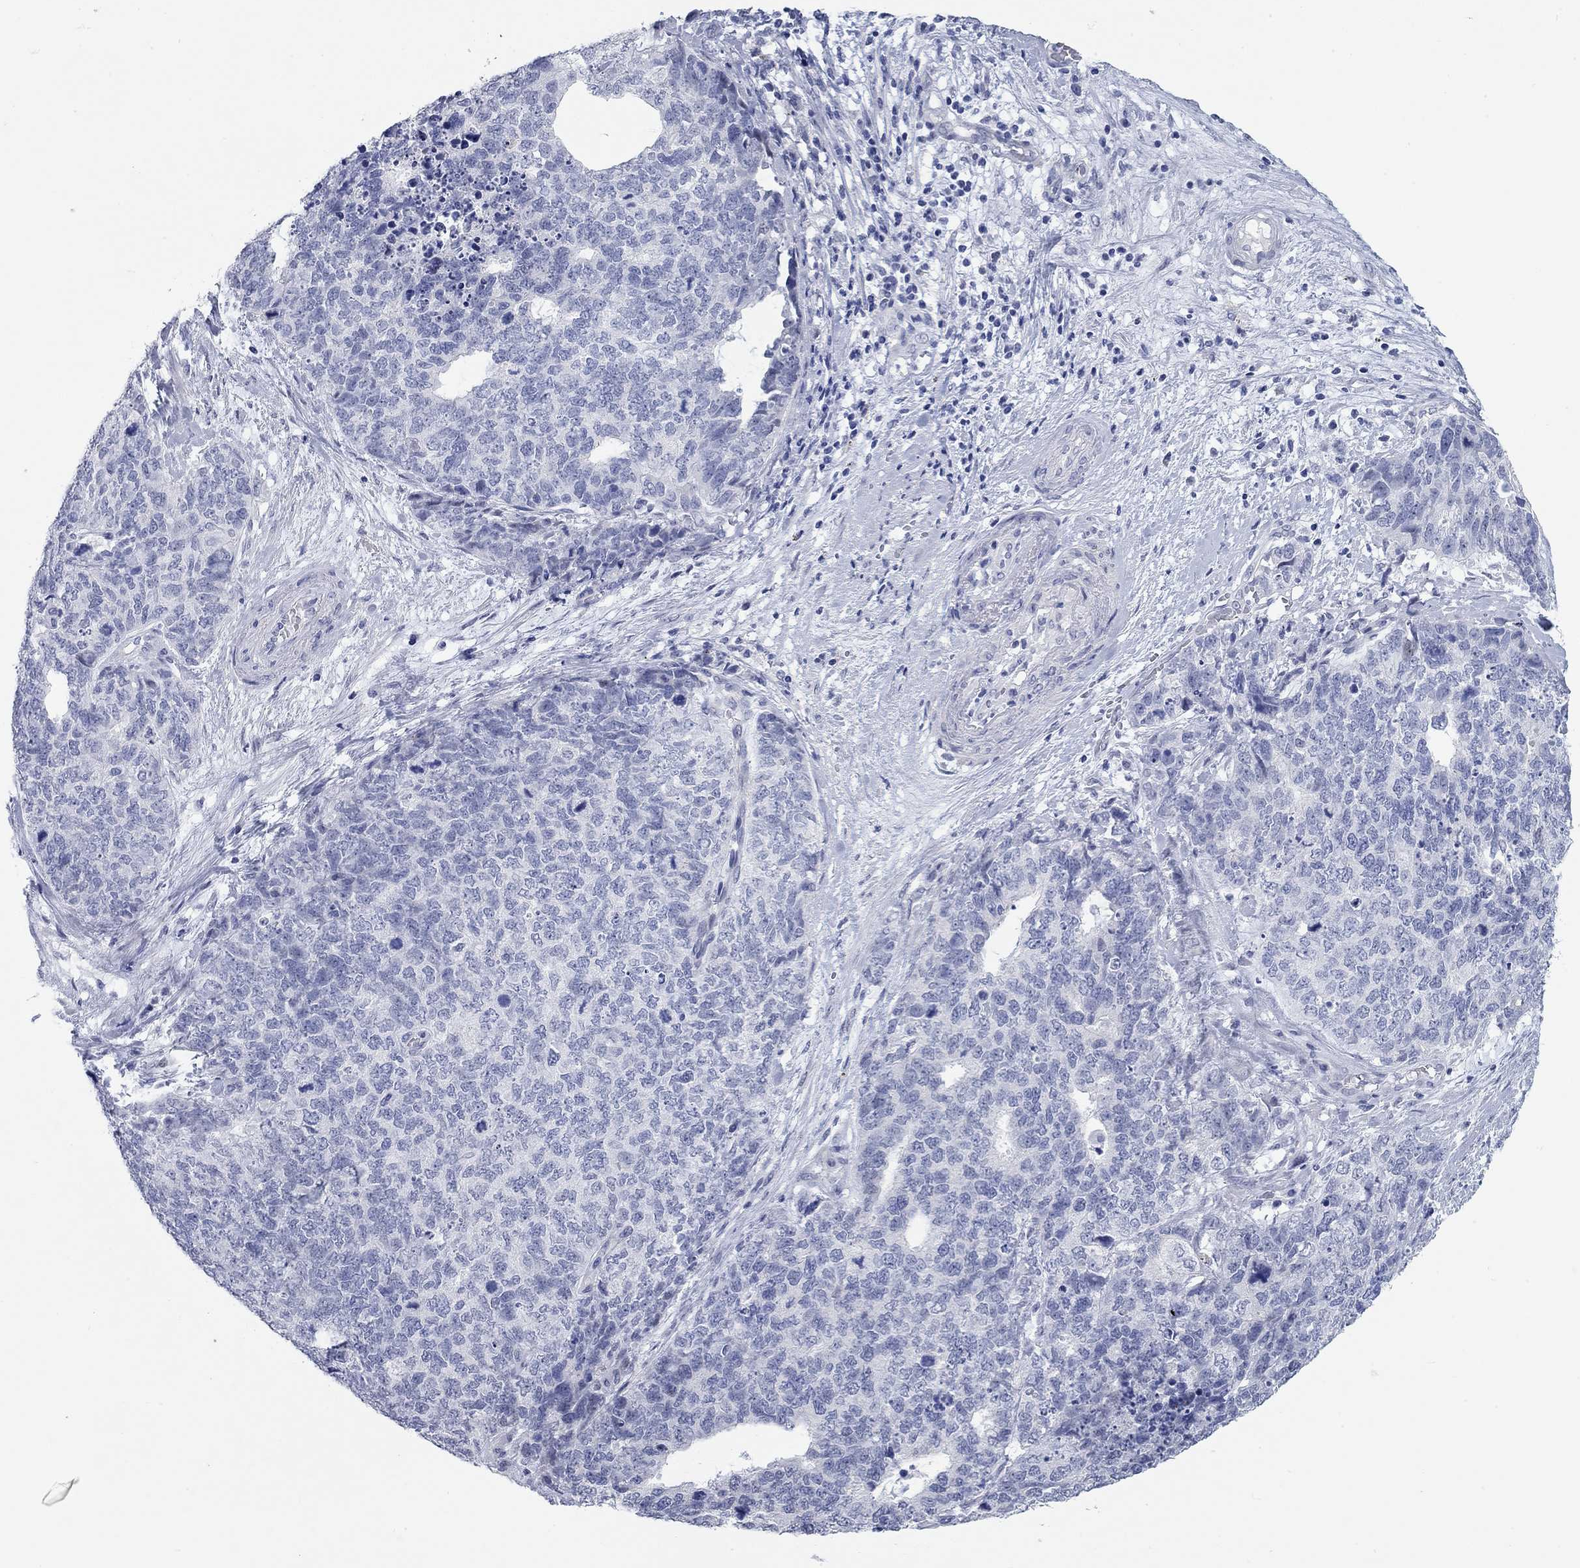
{"staining": {"intensity": "negative", "quantity": "none", "location": "none"}, "tissue": "cervical cancer", "cell_type": "Tumor cells", "image_type": "cancer", "snomed": [{"axis": "morphology", "description": "Squamous cell carcinoma, NOS"}, {"axis": "topography", "description": "Cervix"}], "caption": "Human cervical squamous cell carcinoma stained for a protein using immunohistochemistry exhibits no positivity in tumor cells.", "gene": "WASF3", "patient": {"sex": "female", "age": 63}}